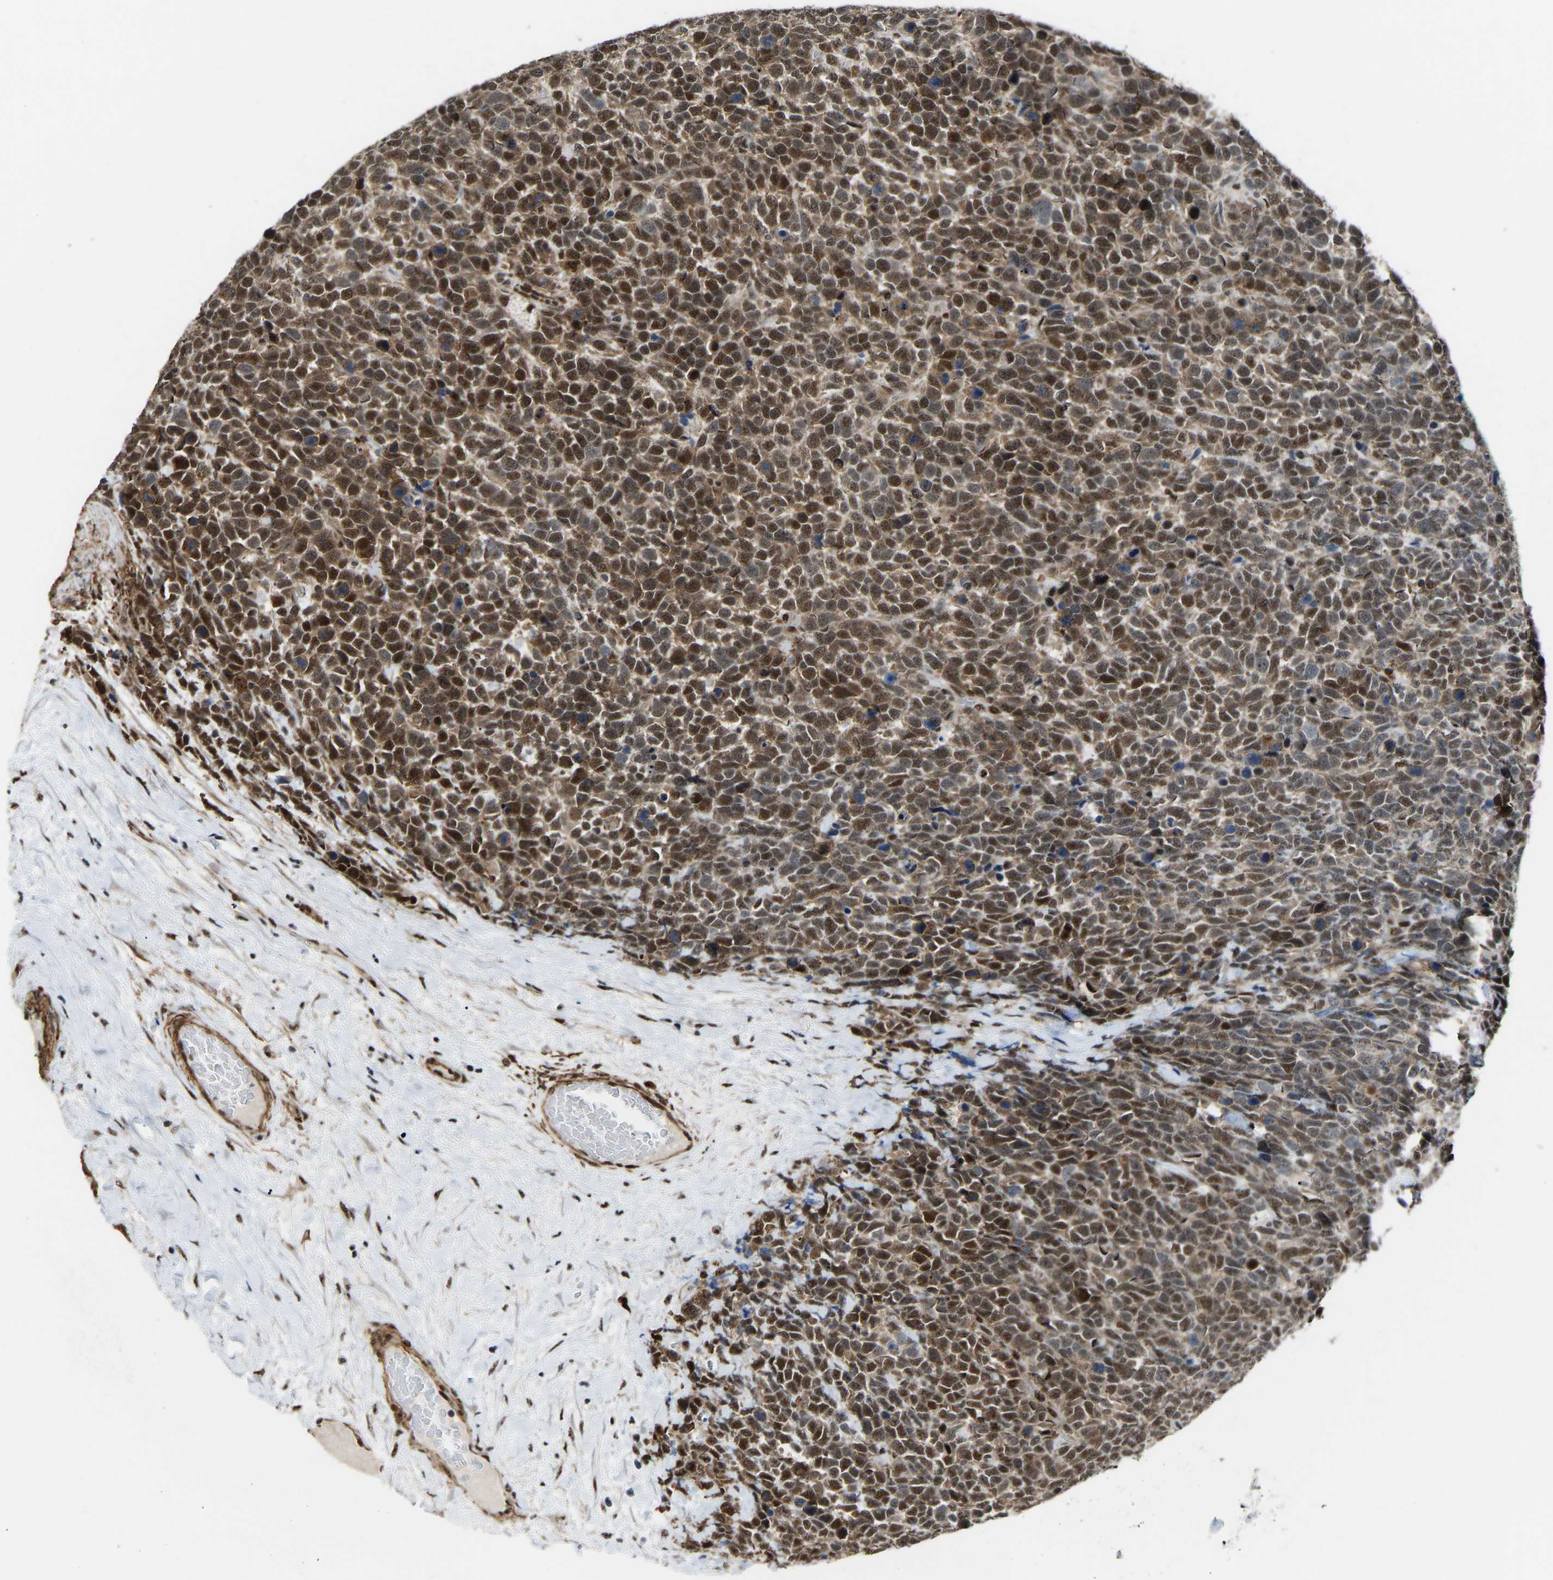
{"staining": {"intensity": "moderate", "quantity": ">75%", "location": "nuclear"}, "tissue": "urothelial cancer", "cell_type": "Tumor cells", "image_type": "cancer", "snomed": [{"axis": "morphology", "description": "Urothelial carcinoma, High grade"}, {"axis": "topography", "description": "Urinary bladder"}], "caption": "This is an image of IHC staining of urothelial carcinoma (high-grade), which shows moderate staining in the nuclear of tumor cells.", "gene": "DDX5", "patient": {"sex": "female", "age": 82}}